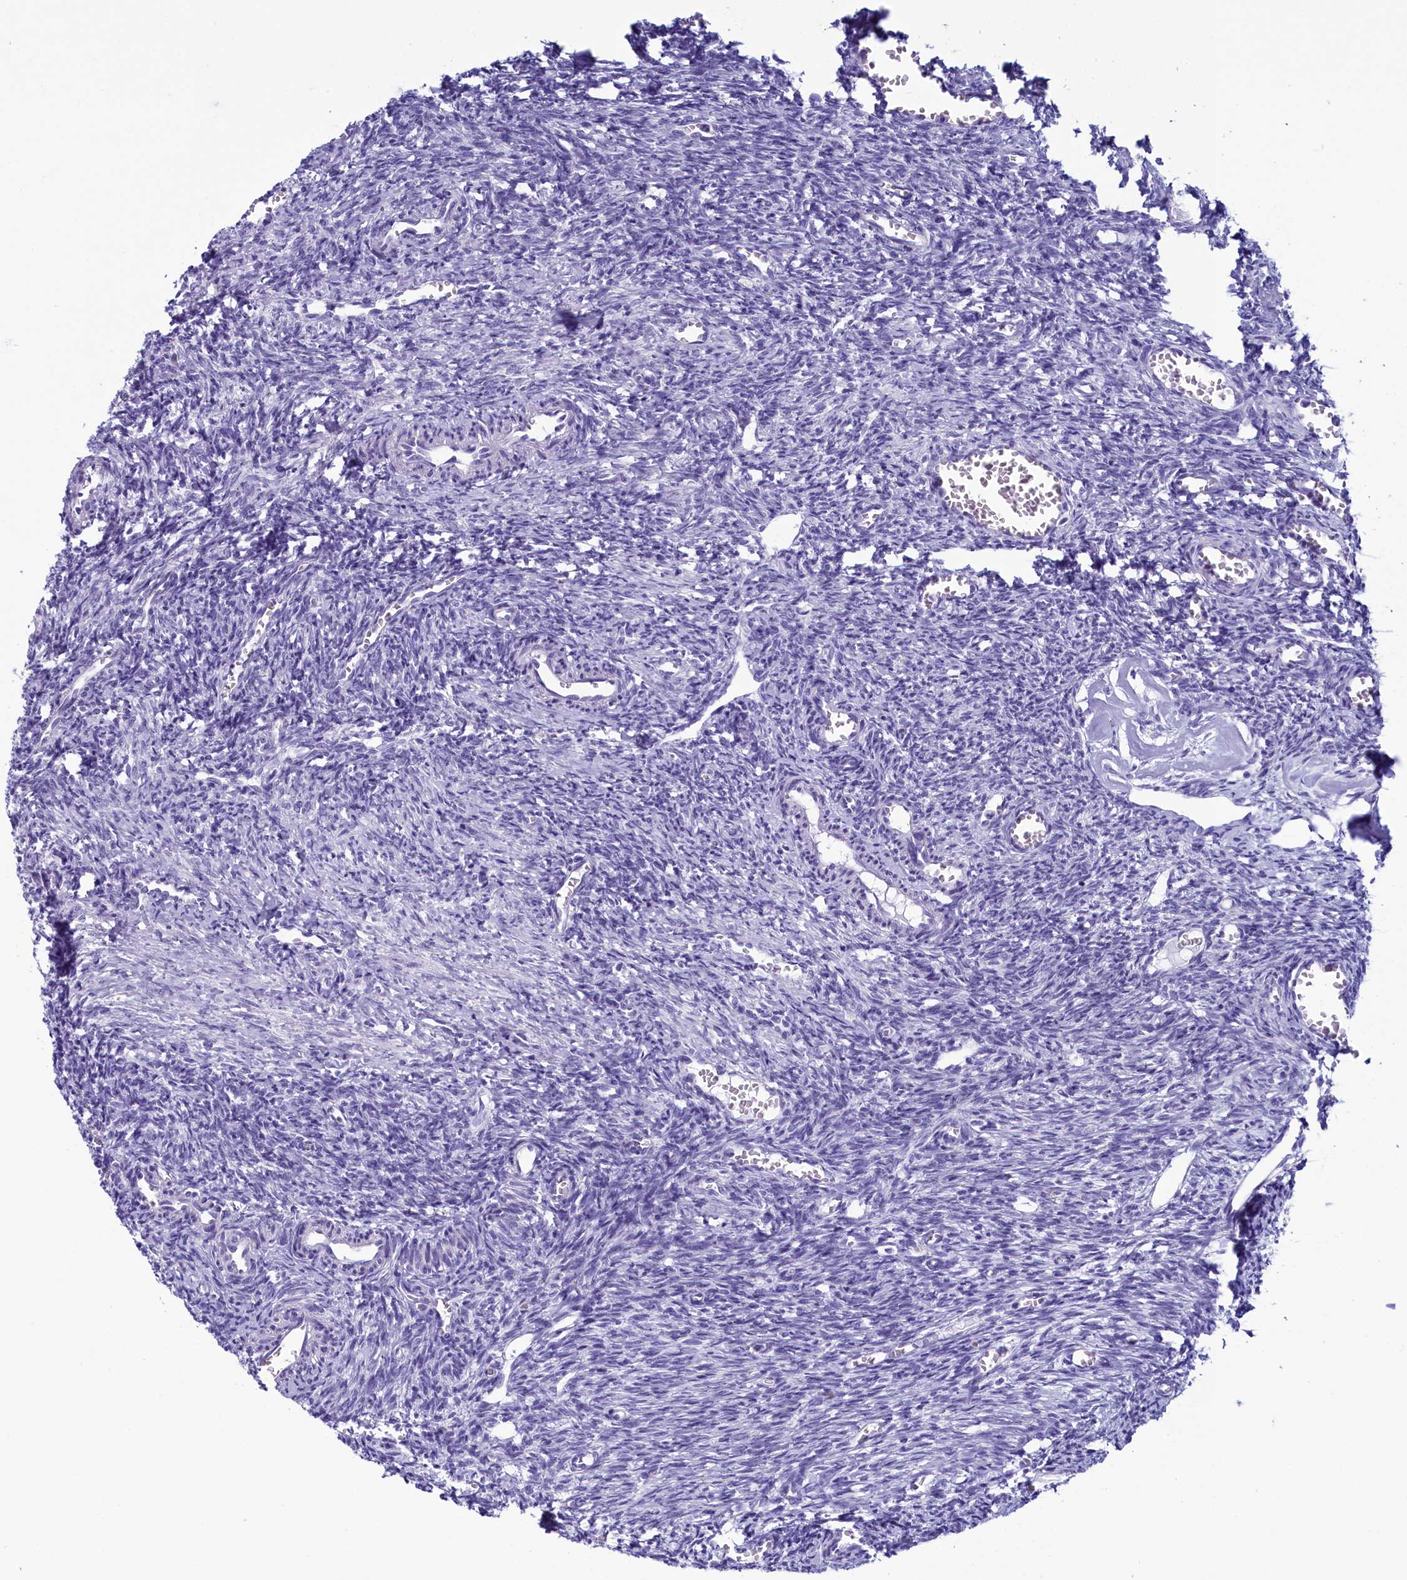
{"staining": {"intensity": "negative", "quantity": "none", "location": "none"}, "tissue": "ovary", "cell_type": "Ovarian stroma cells", "image_type": "normal", "snomed": [{"axis": "morphology", "description": "Normal tissue, NOS"}, {"axis": "topography", "description": "Ovary"}], "caption": "Immunohistochemistry (IHC) histopathology image of unremarkable ovary stained for a protein (brown), which demonstrates no positivity in ovarian stroma cells.", "gene": "SKA3", "patient": {"sex": "female", "age": 27}}